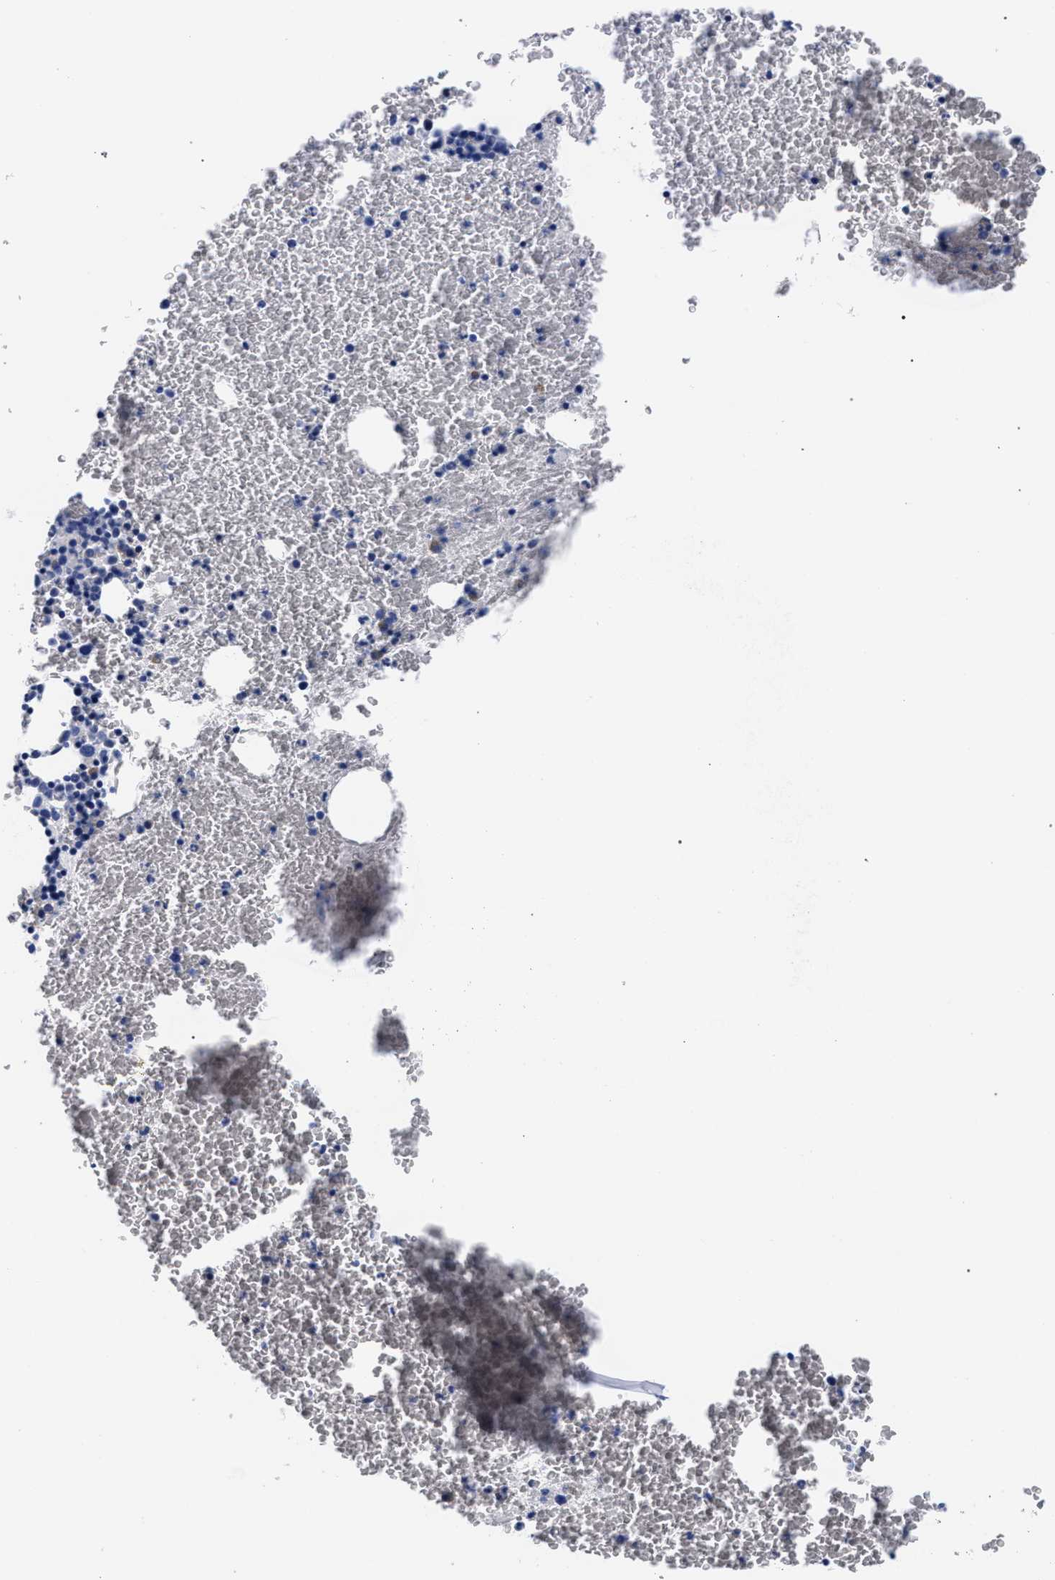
{"staining": {"intensity": "negative", "quantity": "none", "location": "none"}, "tissue": "bone marrow", "cell_type": "Hematopoietic cells", "image_type": "normal", "snomed": [{"axis": "morphology", "description": "Normal tissue, NOS"}, {"axis": "morphology", "description": "Inflammation, NOS"}, {"axis": "topography", "description": "Bone marrow"}], "caption": "Immunohistochemistry (IHC) of normal human bone marrow demonstrates no staining in hematopoietic cells. (Stains: DAB immunohistochemistry with hematoxylin counter stain, Microscopy: brightfield microscopy at high magnification).", "gene": "RAB3B", "patient": {"sex": "male", "age": 47}}